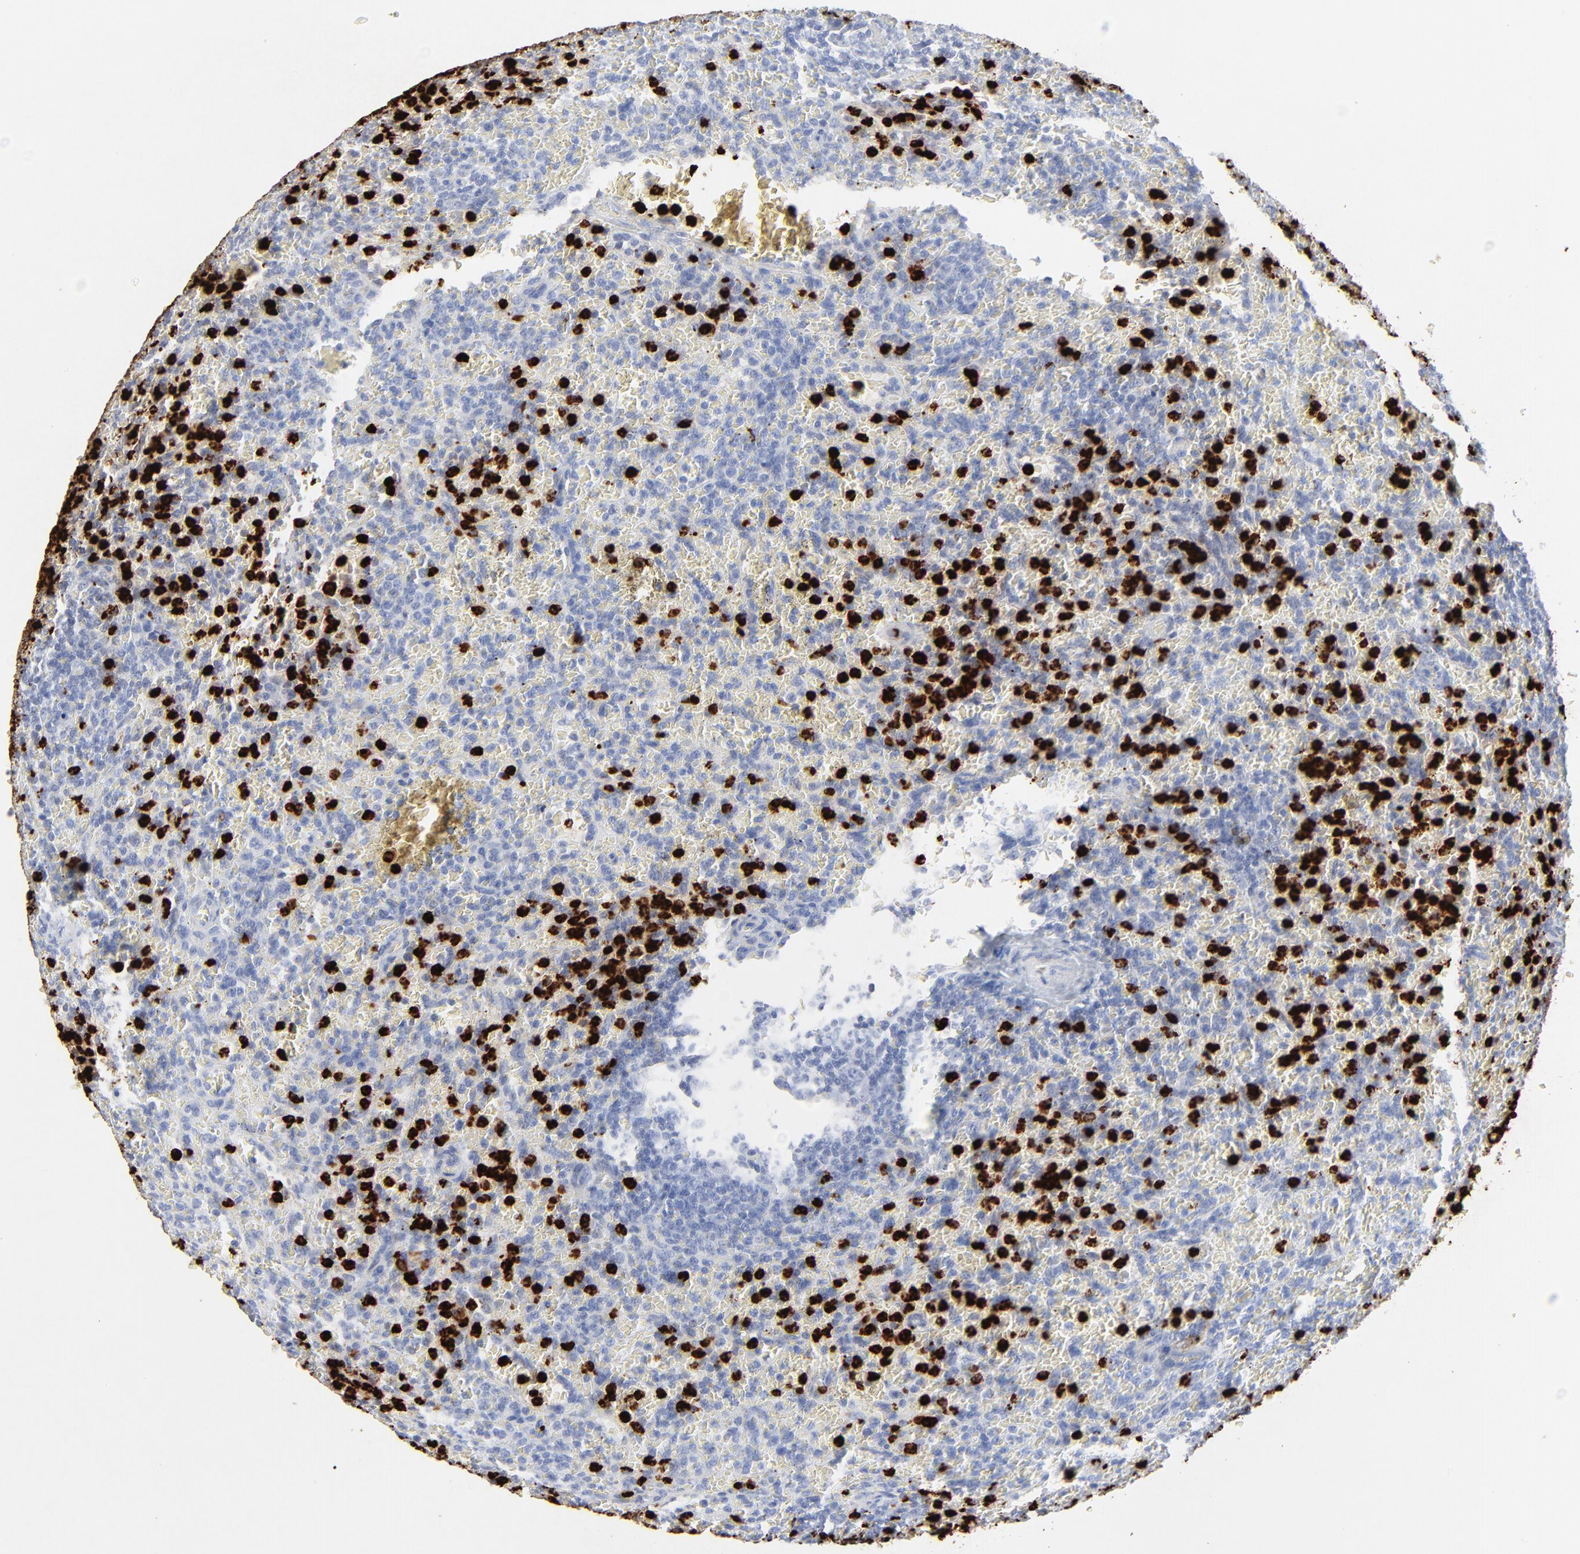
{"staining": {"intensity": "negative", "quantity": "none", "location": "none"}, "tissue": "lymphoma", "cell_type": "Tumor cells", "image_type": "cancer", "snomed": [{"axis": "morphology", "description": "Malignant lymphoma, non-Hodgkin's type, Low grade"}, {"axis": "topography", "description": "Spleen"}], "caption": "Immunohistochemistry (IHC) histopathology image of malignant lymphoma, non-Hodgkin's type (low-grade) stained for a protein (brown), which demonstrates no positivity in tumor cells.", "gene": "LCN2", "patient": {"sex": "female", "age": 64}}